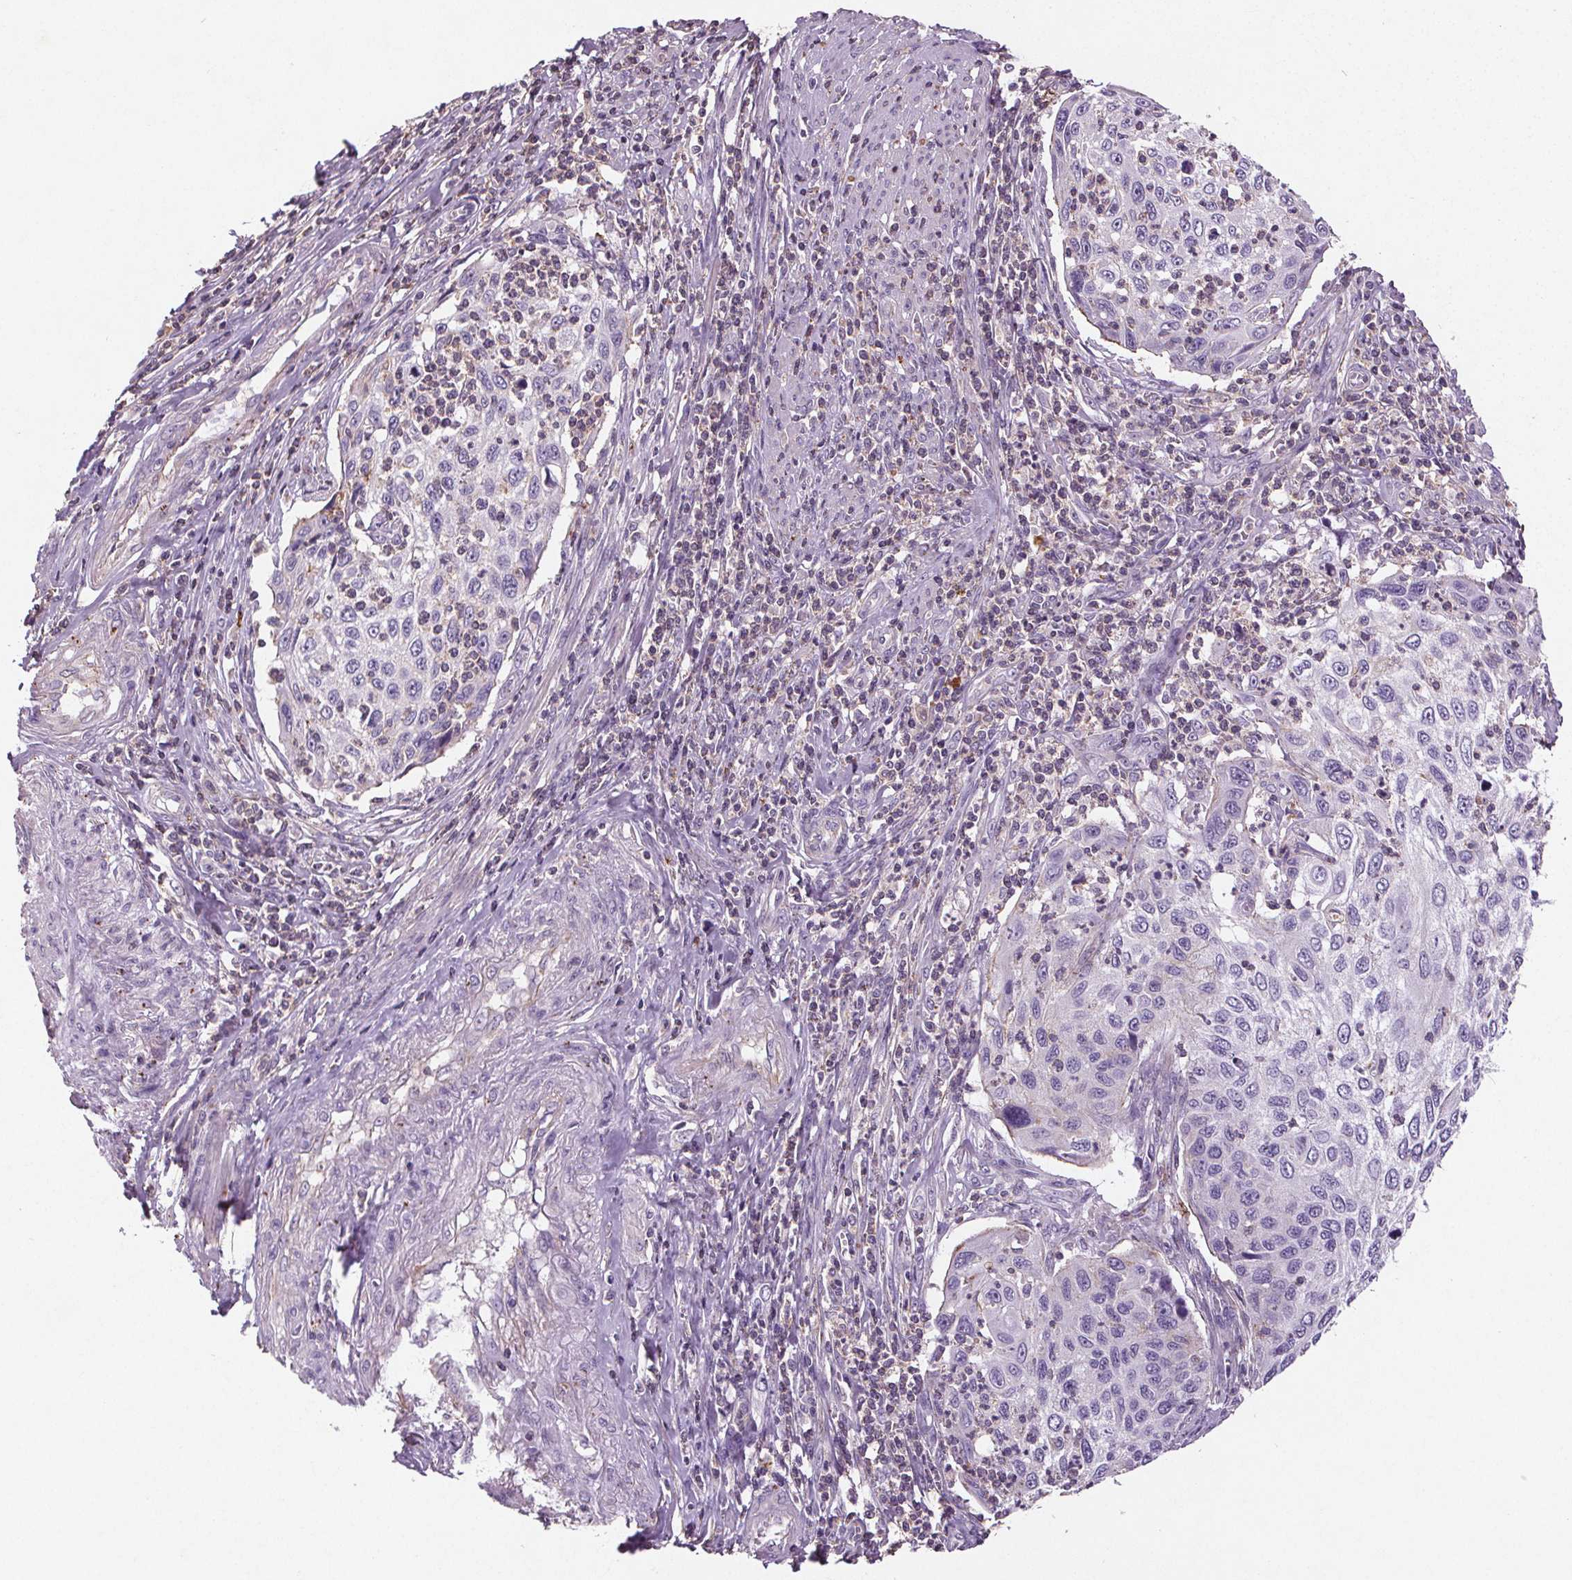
{"staining": {"intensity": "negative", "quantity": "none", "location": "none"}, "tissue": "cervical cancer", "cell_type": "Tumor cells", "image_type": "cancer", "snomed": [{"axis": "morphology", "description": "Squamous cell carcinoma, NOS"}, {"axis": "topography", "description": "Cervix"}], "caption": "Tumor cells are negative for protein expression in human cervical cancer.", "gene": "C19orf84", "patient": {"sex": "female", "age": 70}}